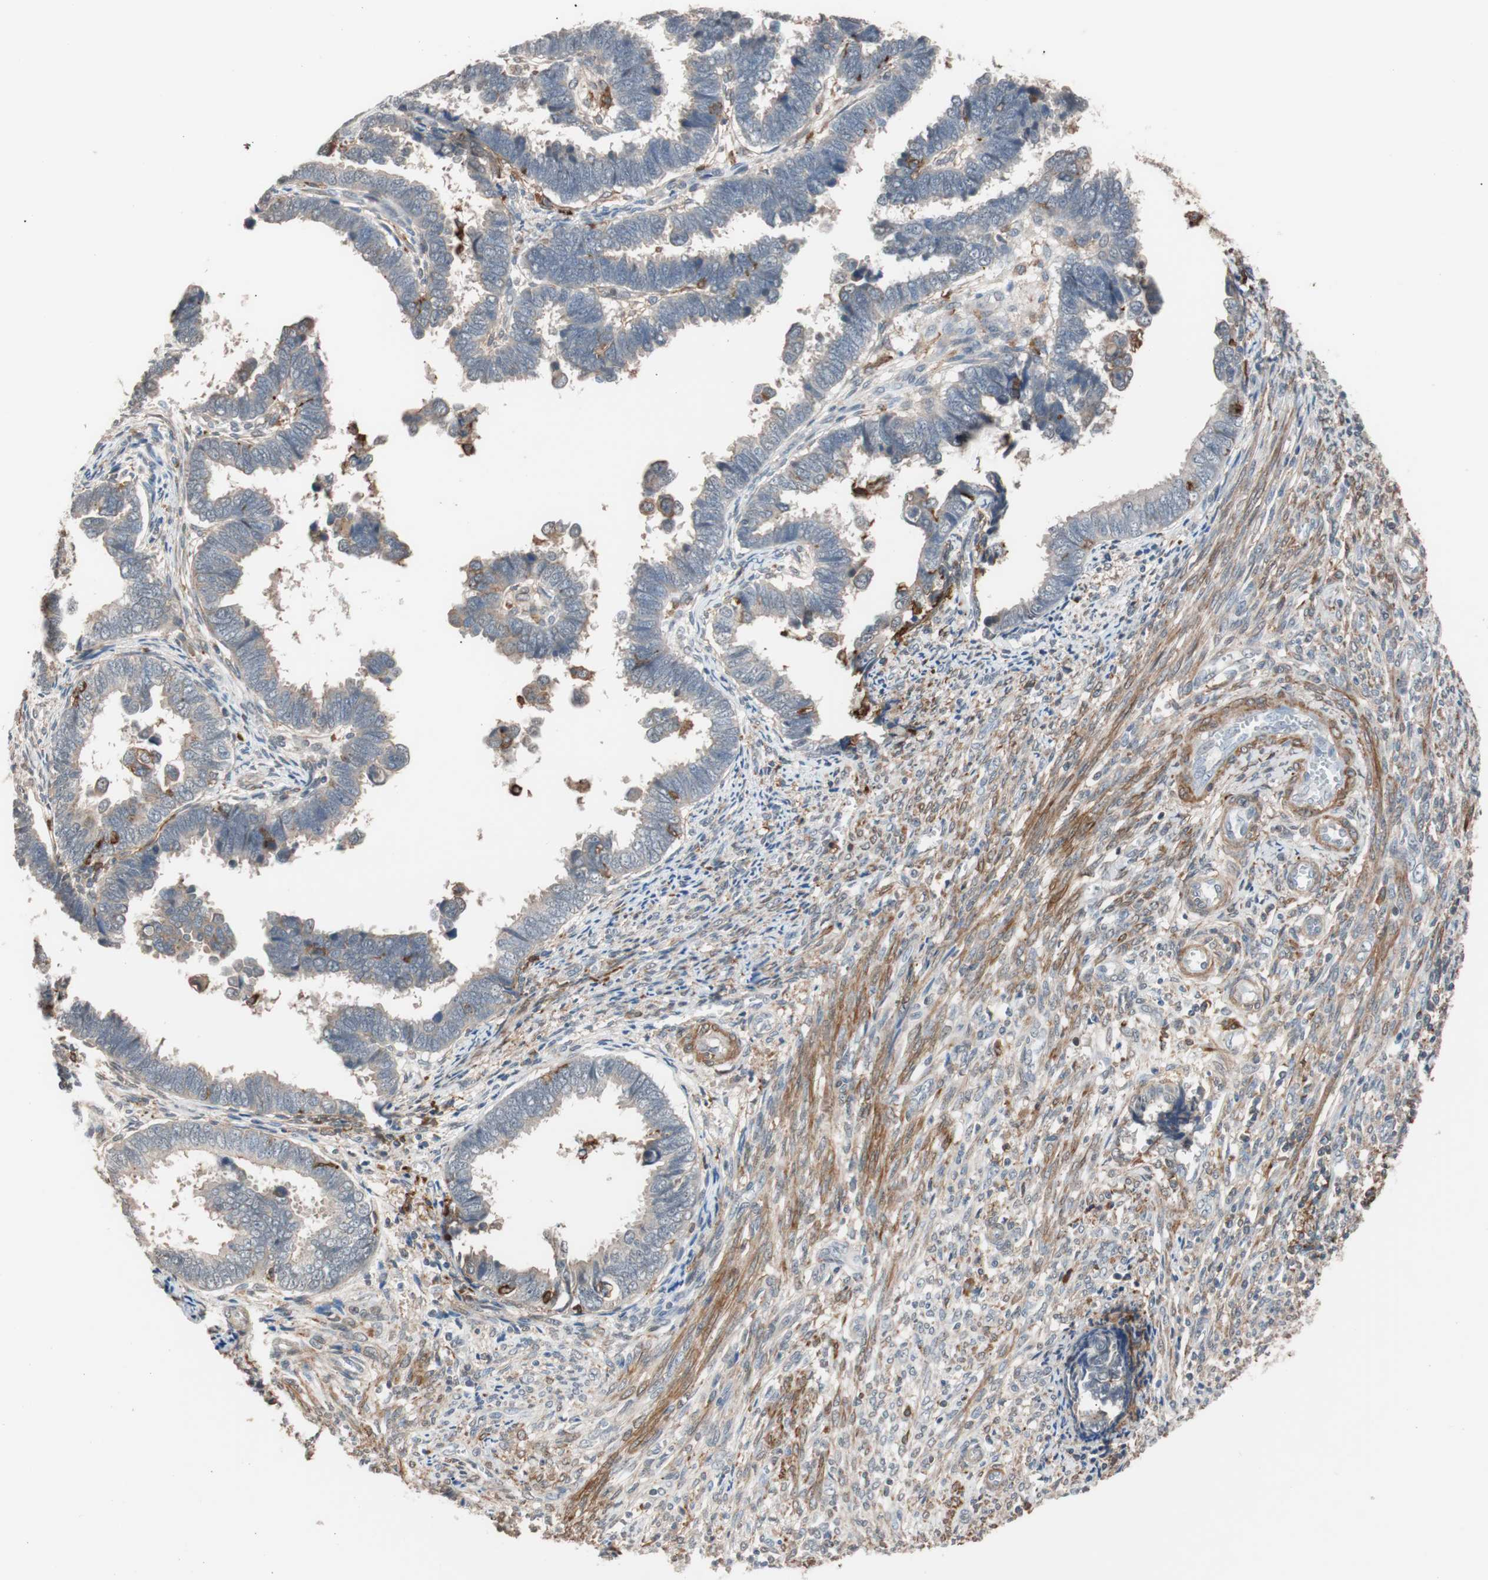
{"staining": {"intensity": "weak", "quantity": "<25%", "location": "cytoplasmic/membranous"}, "tissue": "endometrial cancer", "cell_type": "Tumor cells", "image_type": "cancer", "snomed": [{"axis": "morphology", "description": "Adenocarcinoma, NOS"}, {"axis": "topography", "description": "Endometrium"}], "caption": "This is a photomicrograph of IHC staining of adenocarcinoma (endometrial), which shows no expression in tumor cells.", "gene": "LITAF", "patient": {"sex": "female", "age": 75}}